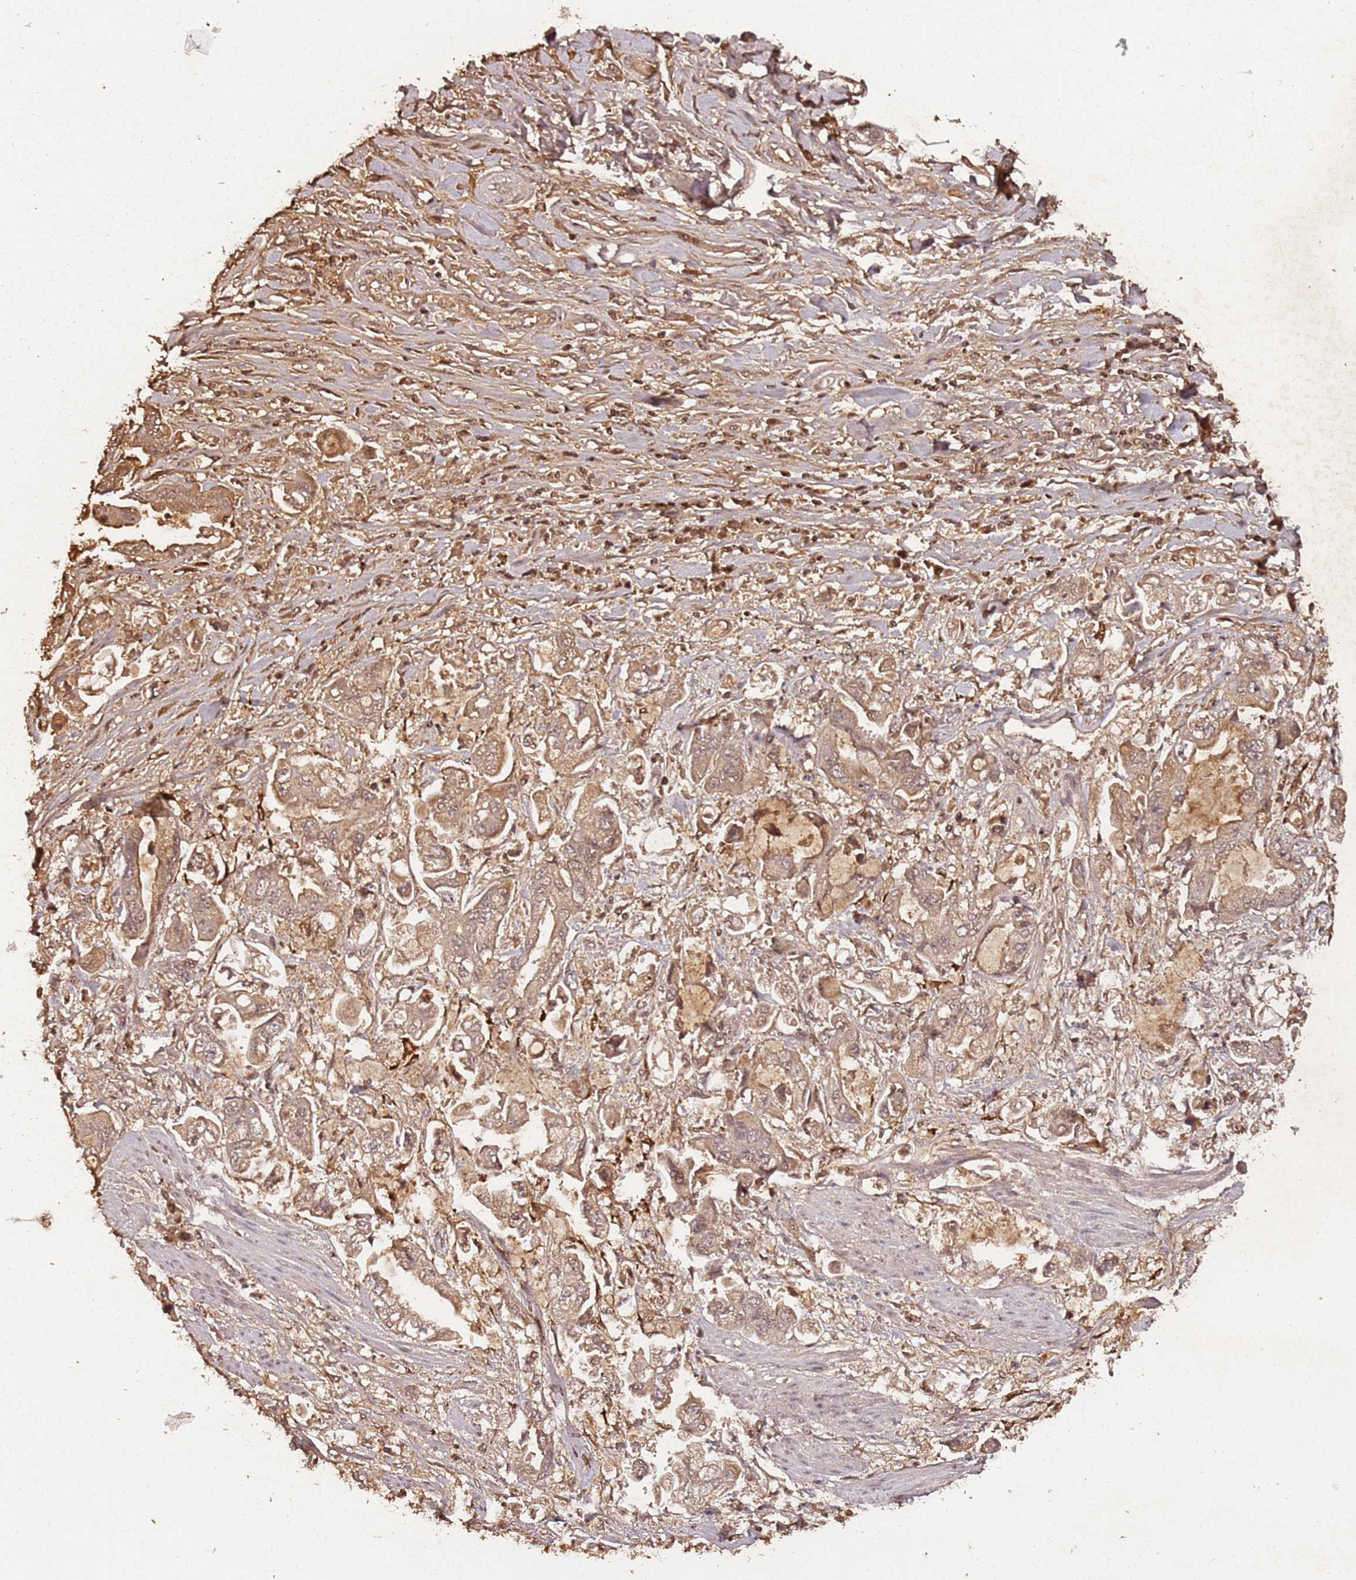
{"staining": {"intensity": "moderate", "quantity": ">75%", "location": "cytoplasmic/membranous"}, "tissue": "stomach cancer", "cell_type": "Tumor cells", "image_type": "cancer", "snomed": [{"axis": "morphology", "description": "Adenocarcinoma, NOS"}, {"axis": "topography", "description": "Stomach"}], "caption": "Stomach cancer stained with DAB (3,3'-diaminobenzidine) immunohistochemistry (IHC) exhibits medium levels of moderate cytoplasmic/membranous positivity in approximately >75% of tumor cells. The protein of interest is stained brown, and the nuclei are stained in blue (DAB IHC with brightfield microscopy, high magnification).", "gene": "COL1A2", "patient": {"sex": "male", "age": 62}}